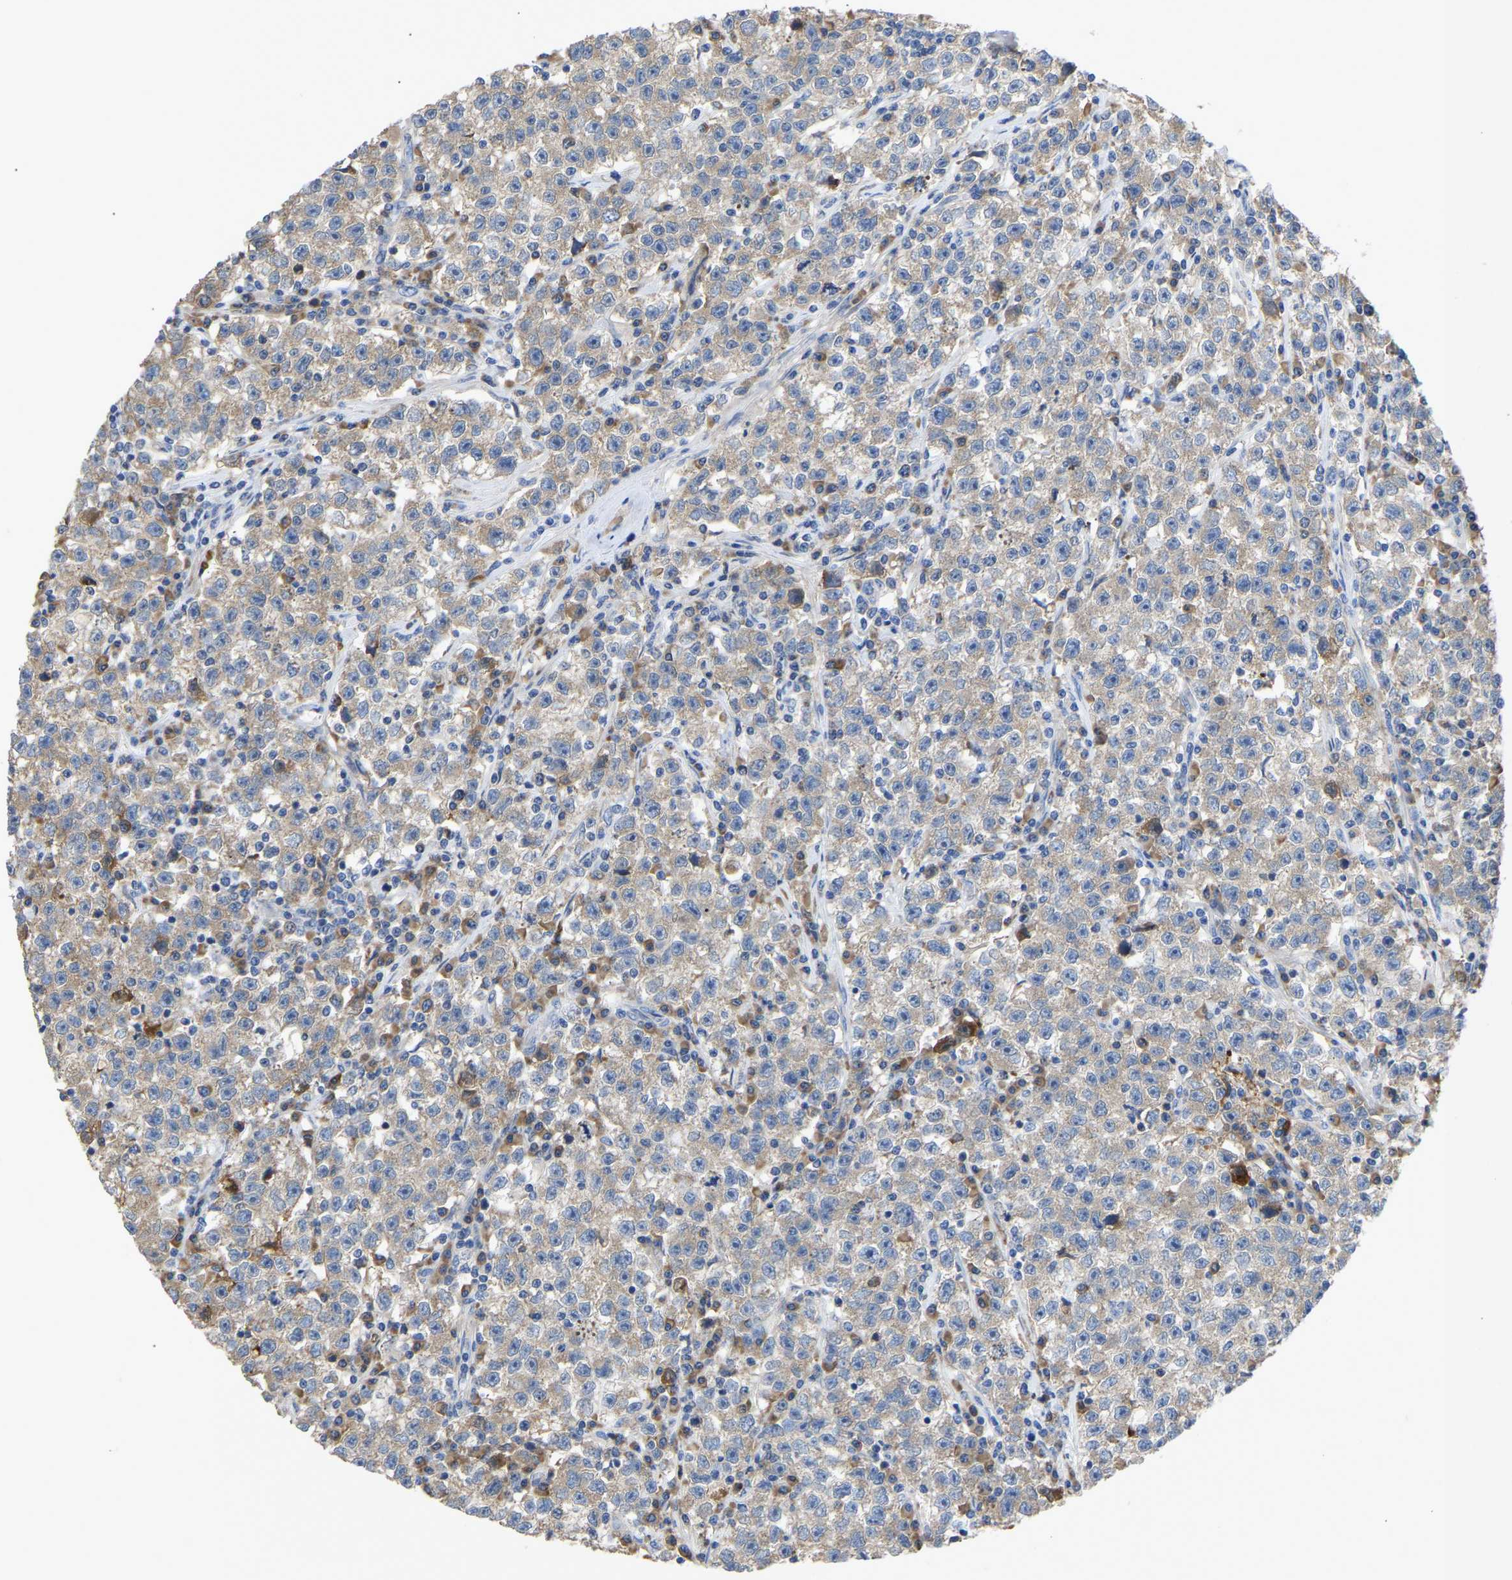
{"staining": {"intensity": "weak", "quantity": ">75%", "location": "cytoplasmic/membranous"}, "tissue": "testis cancer", "cell_type": "Tumor cells", "image_type": "cancer", "snomed": [{"axis": "morphology", "description": "Seminoma, NOS"}, {"axis": "topography", "description": "Testis"}], "caption": "The immunohistochemical stain shows weak cytoplasmic/membranous expression in tumor cells of seminoma (testis) tissue.", "gene": "ABCA10", "patient": {"sex": "male", "age": 22}}